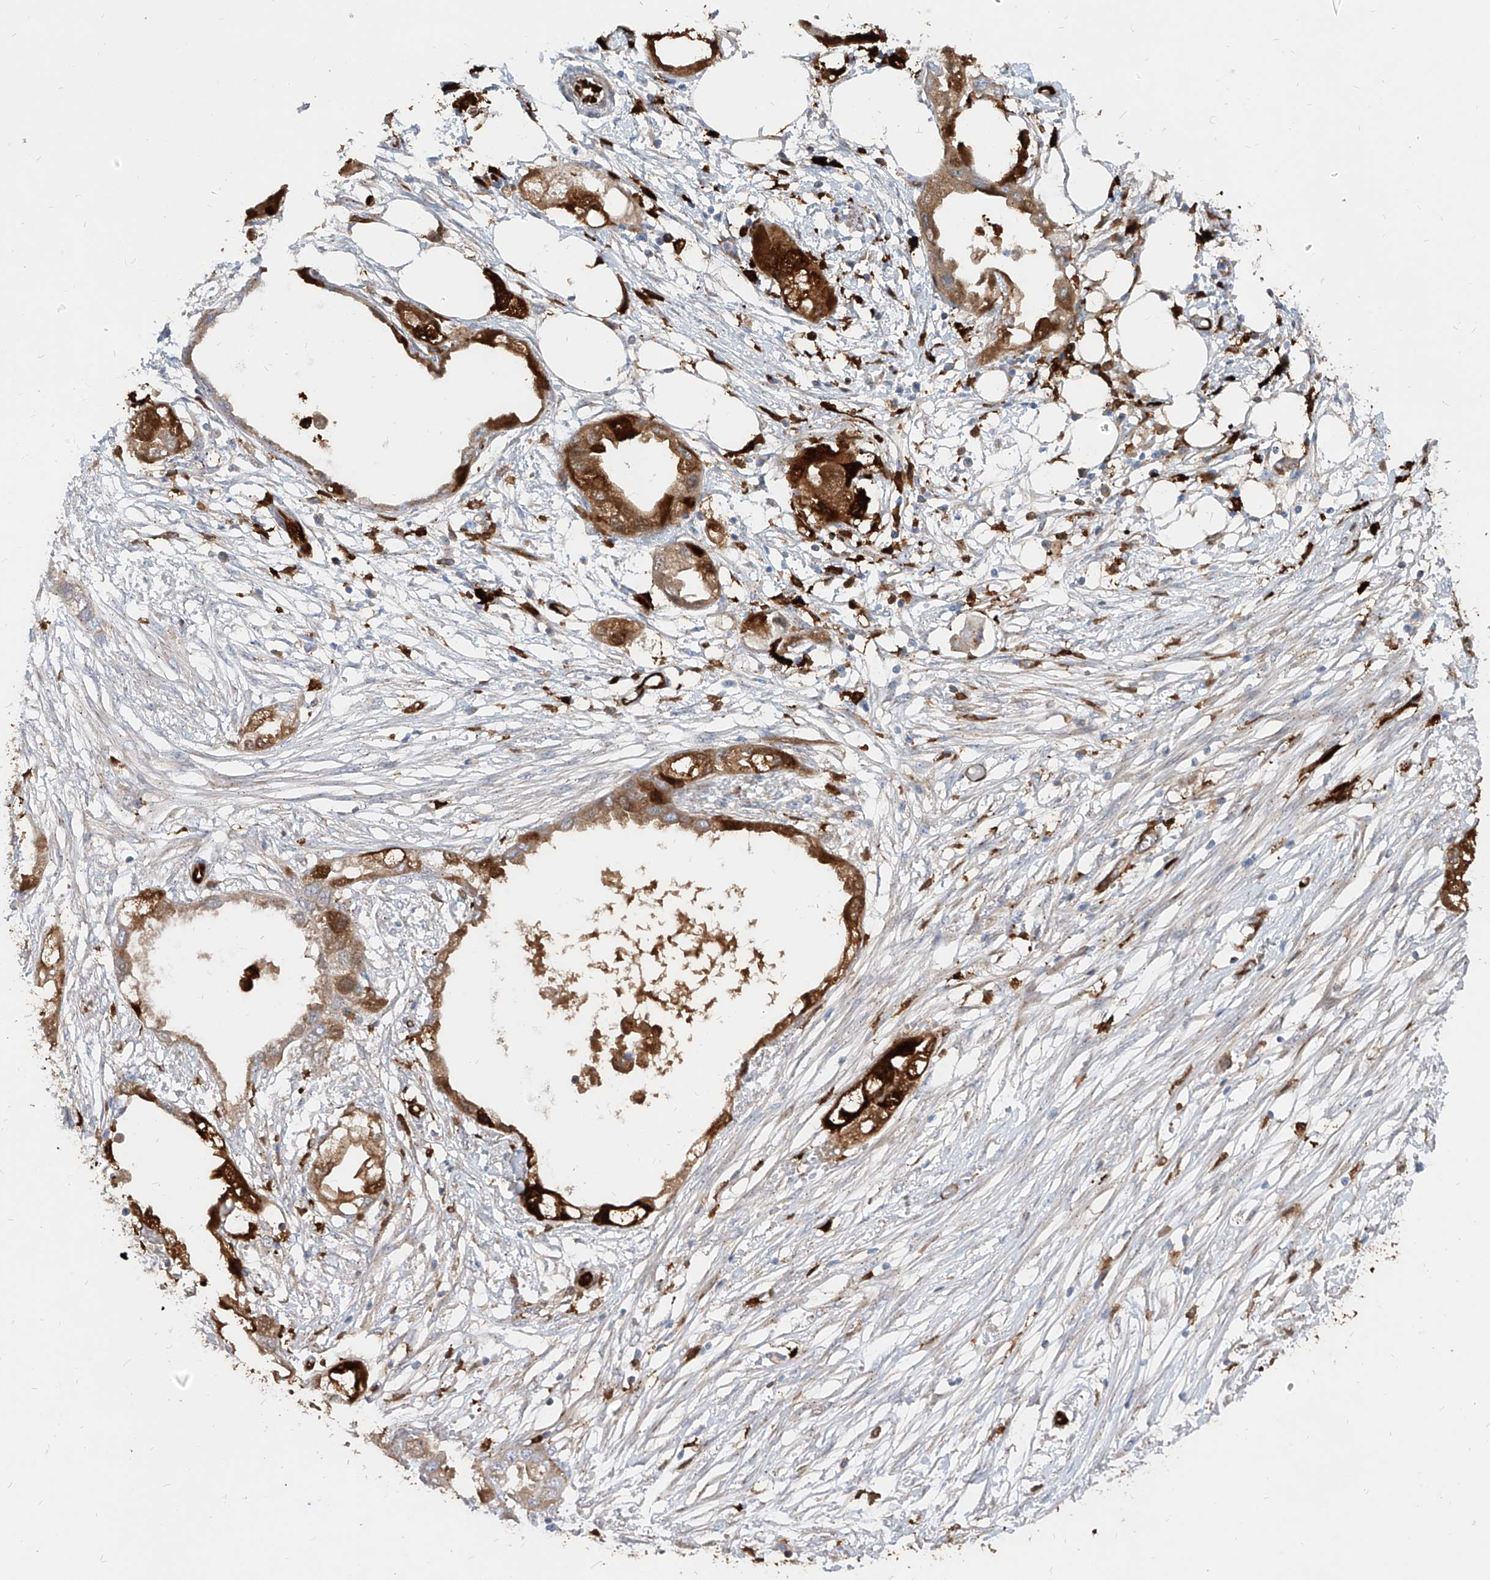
{"staining": {"intensity": "moderate", "quantity": ">75%", "location": "cytoplasmic/membranous"}, "tissue": "endometrial cancer", "cell_type": "Tumor cells", "image_type": "cancer", "snomed": [{"axis": "morphology", "description": "Adenocarcinoma, NOS"}, {"axis": "morphology", "description": "Adenocarcinoma, metastatic, NOS"}, {"axis": "topography", "description": "Adipose tissue"}, {"axis": "topography", "description": "Endometrium"}], "caption": "Moderate cytoplasmic/membranous staining is present in approximately >75% of tumor cells in adenocarcinoma (endometrial). (DAB (3,3'-diaminobenzidine) IHC with brightfield microscopy, high magnification).", "gene": "KYNU", "patient": {"sex": "female", "age": 67}}